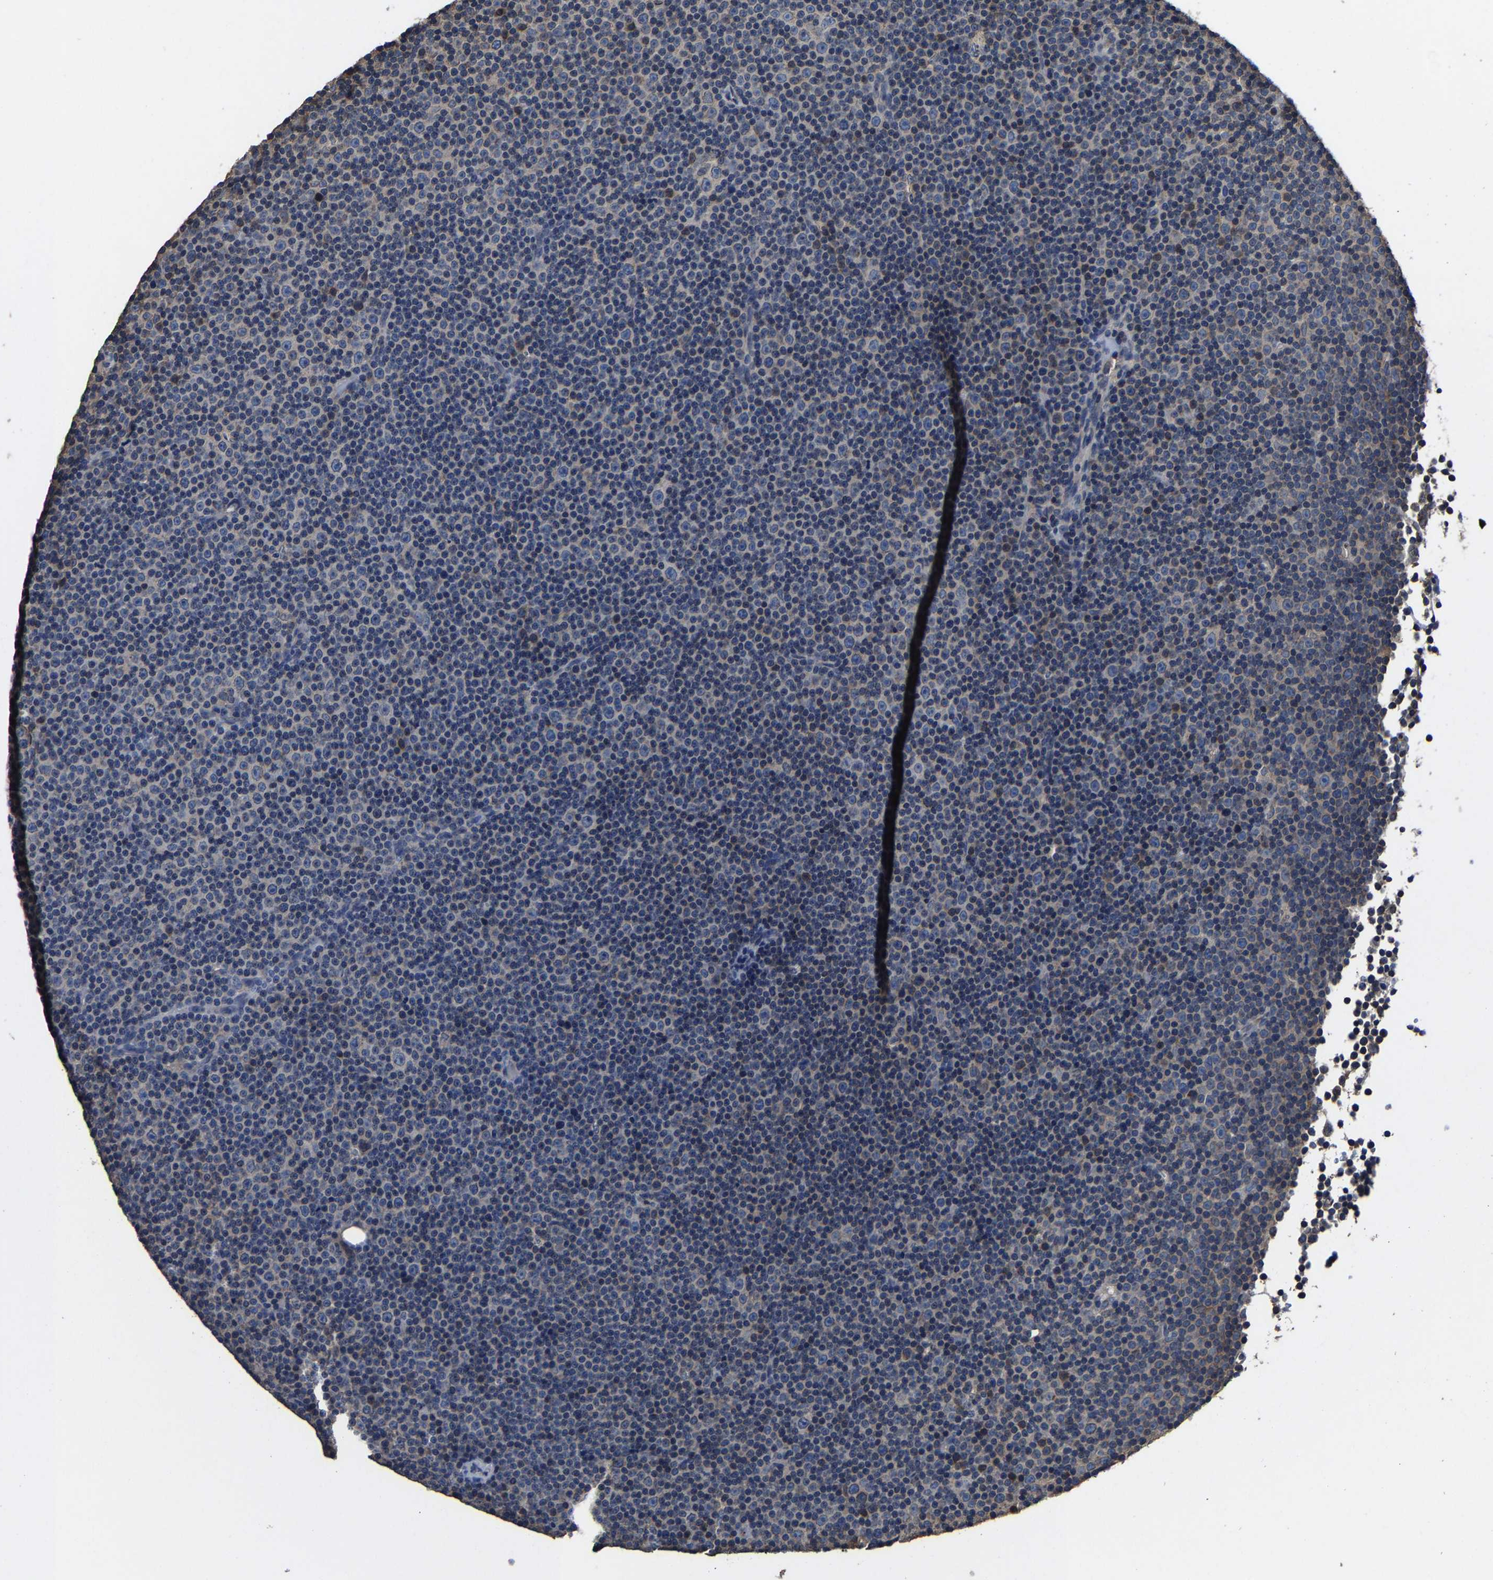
{"staining": {"intensity": "negative", "quantity": "none", "location": "none"}, "tissue": "lymphoma", "cell_type": "Tumor cells", "image_type": "cancer", "snomed": [{"axis": "morphology", "description": "Malignant lymphoma, non-Hodgkin's type, Low grade"}, {"axis": "topography", "description": "Lymph node"}], "caption": "IHC of human lymphoma exhibits no expression in tumor cells.", "gene": "EBAG9", "patient": {"sex": "female", "age": 67}}